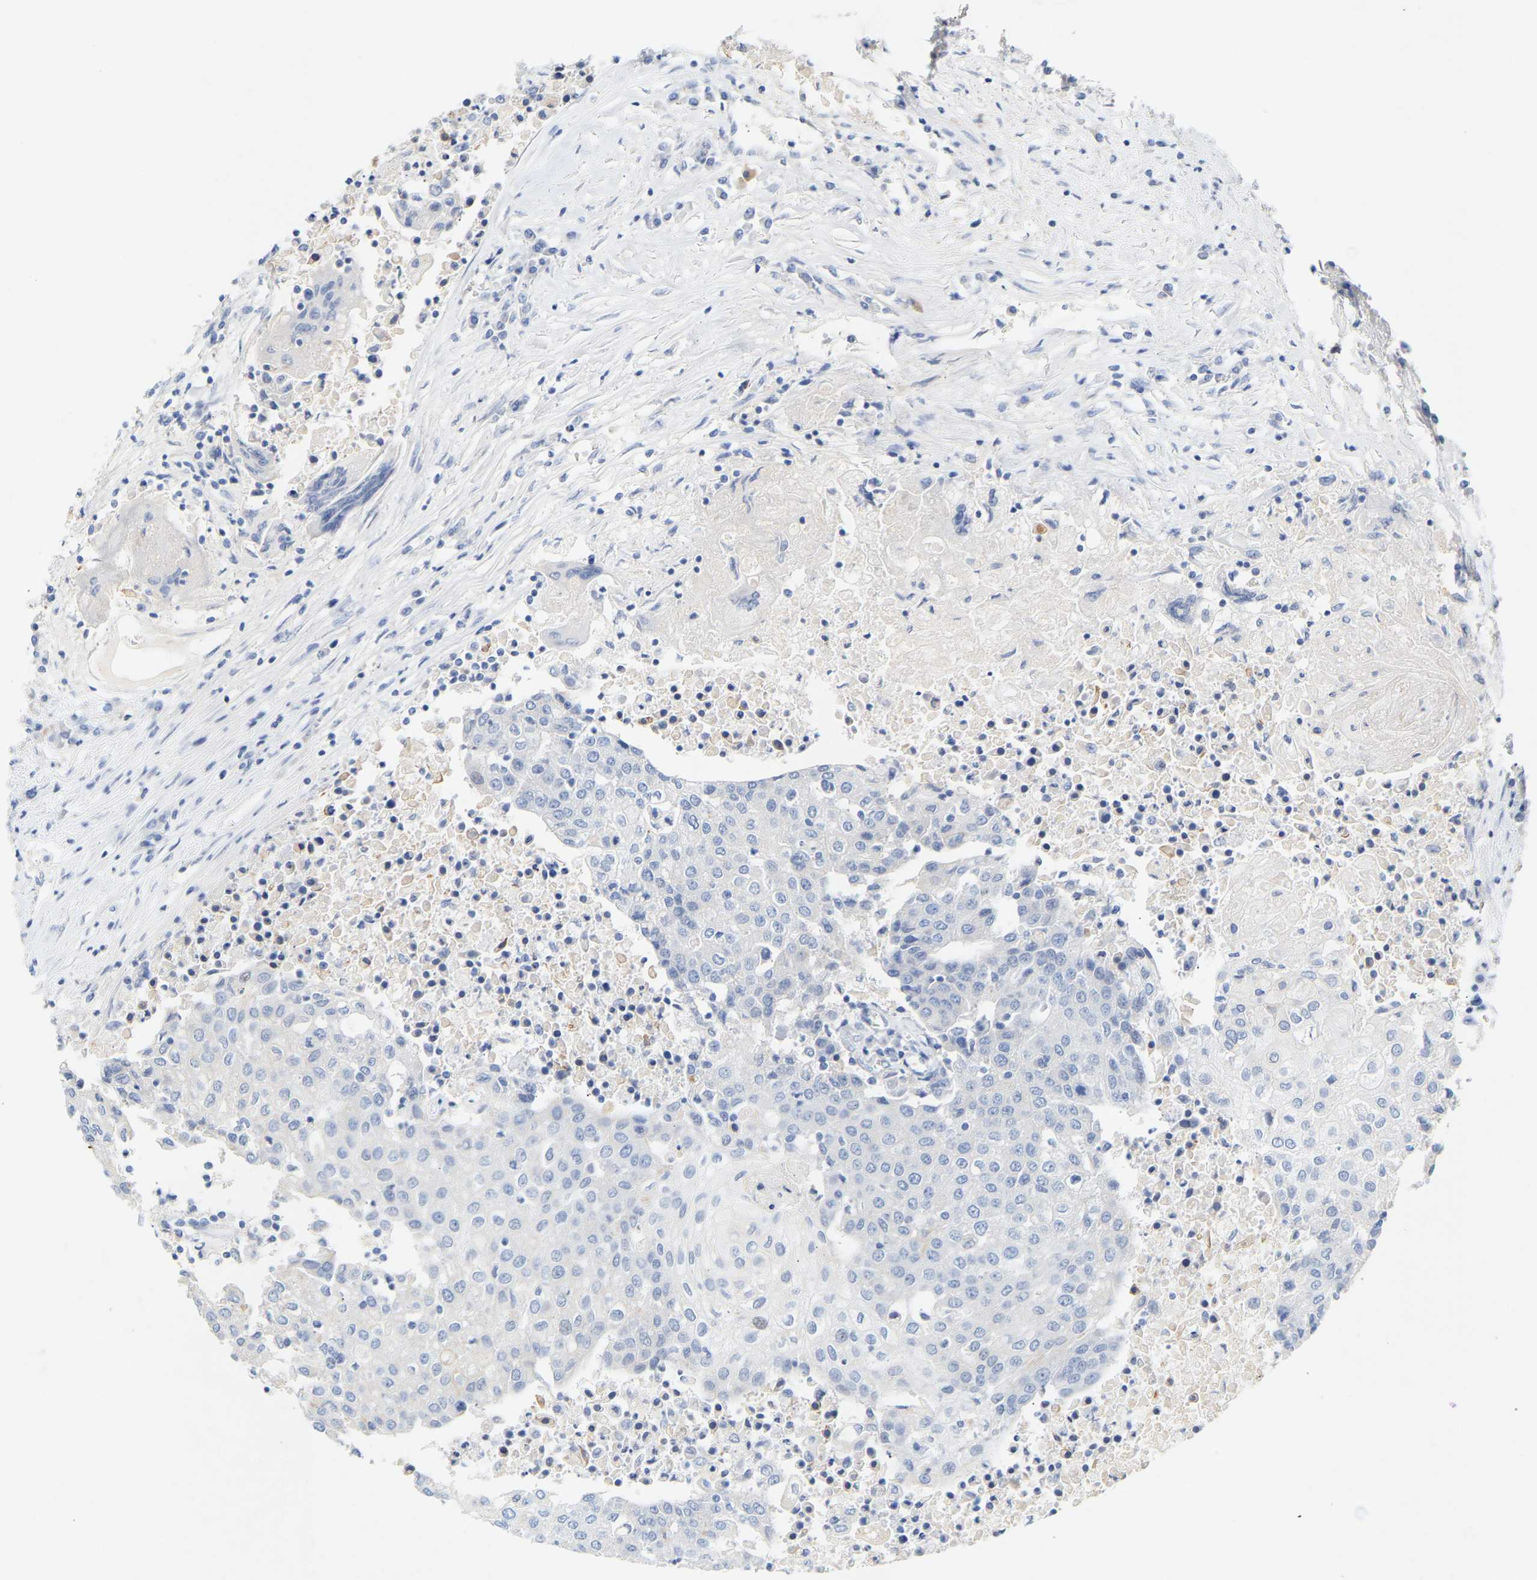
{"staining": {"intensity": "negative", "quantity": "none", "location": "none"}, "tissue": "urothelial cancer", "cell_type": "Tumor cells", "image_type": "cancer", "snomed": [{"axis": "morphology", "description": "Urothelial carcinoma, High grade"}, {"axis": "topography", "description": "Urinary bladder"}], "caption": "This is a histopathology image of IHC staining of urothelial carcinoma (high-grade), which shows no staining in tumor cells.", "gene": "PEX1", "patient": {"sex": "female", "age": 85}}